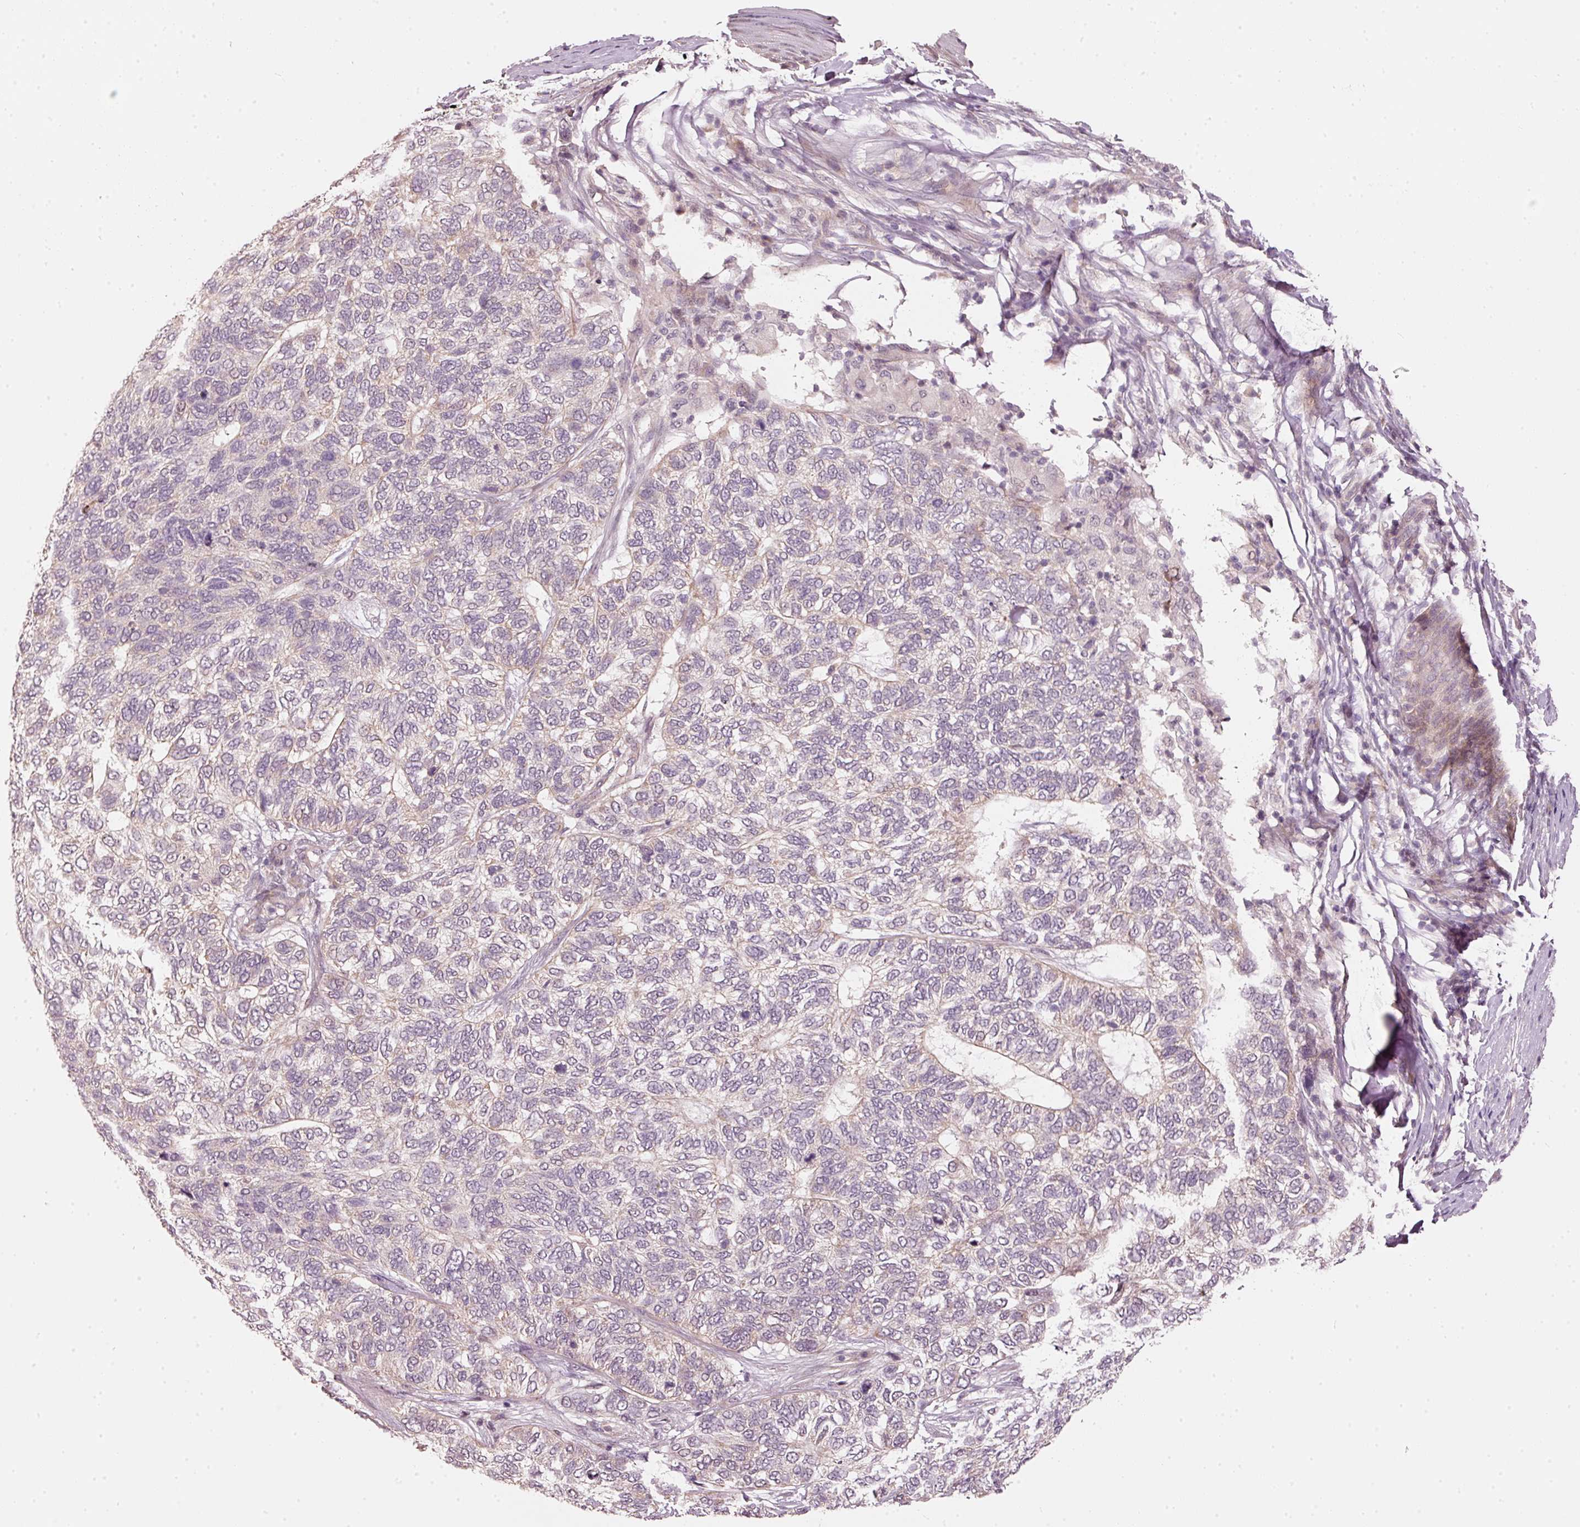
{"staining": {"intensity": "negative", "quantity": "none", "location": "none"}, "tissue": "skin cancer", "cell_type": "Tumor cells", "image_type": "cancer", "snomed": [{"axis": "morphology", "description": "Basal cell carcinoma"}, {"axis": "topography", "description": "Skin"}], "caption": "IHC histopathology image of skin cancer (basal cell carcinoma) stained for a protein (brown), which displays no expression in tumor cells. (DAB IHC with hematoxylin counter stain).", "gene": "ARHGAP22", "patient": {"sex": "female", "age": 65}}